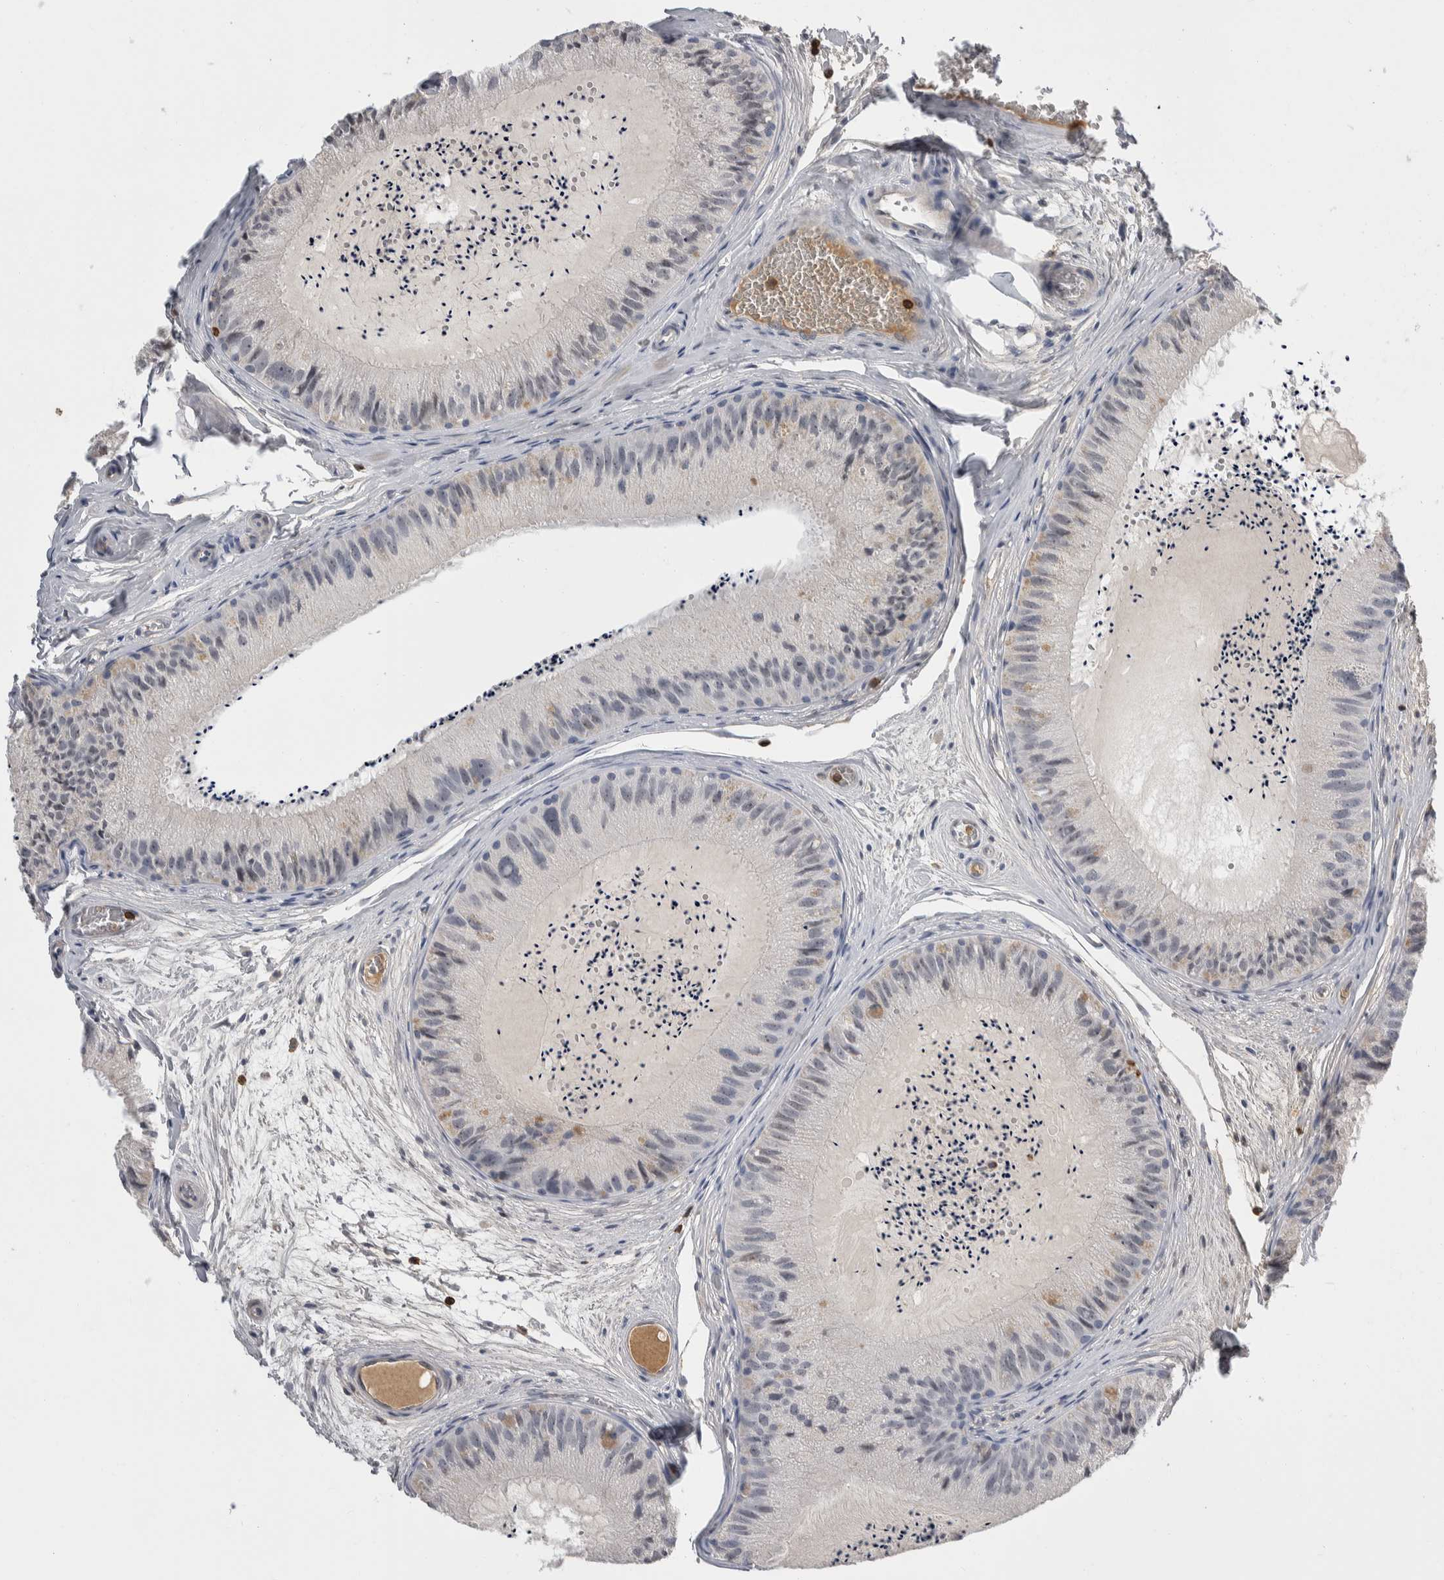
{"staining": {"intensity": "negative", "quantity": "none", "location": "none"}, "tissue": "epididymis", "cell_type": "Glandular cells", "image_type": "normal", "snomed": [{"axis": "morphology", "description": "Normal tissue, NOS"}, {"axis": "topography", "description": "Epididymis"}], "caption": "Image shows no significant protein staining in glandular cells of normal epididymis.", "gene": "CEP295NL", "patient": {"sex": "male", "age": 31}}